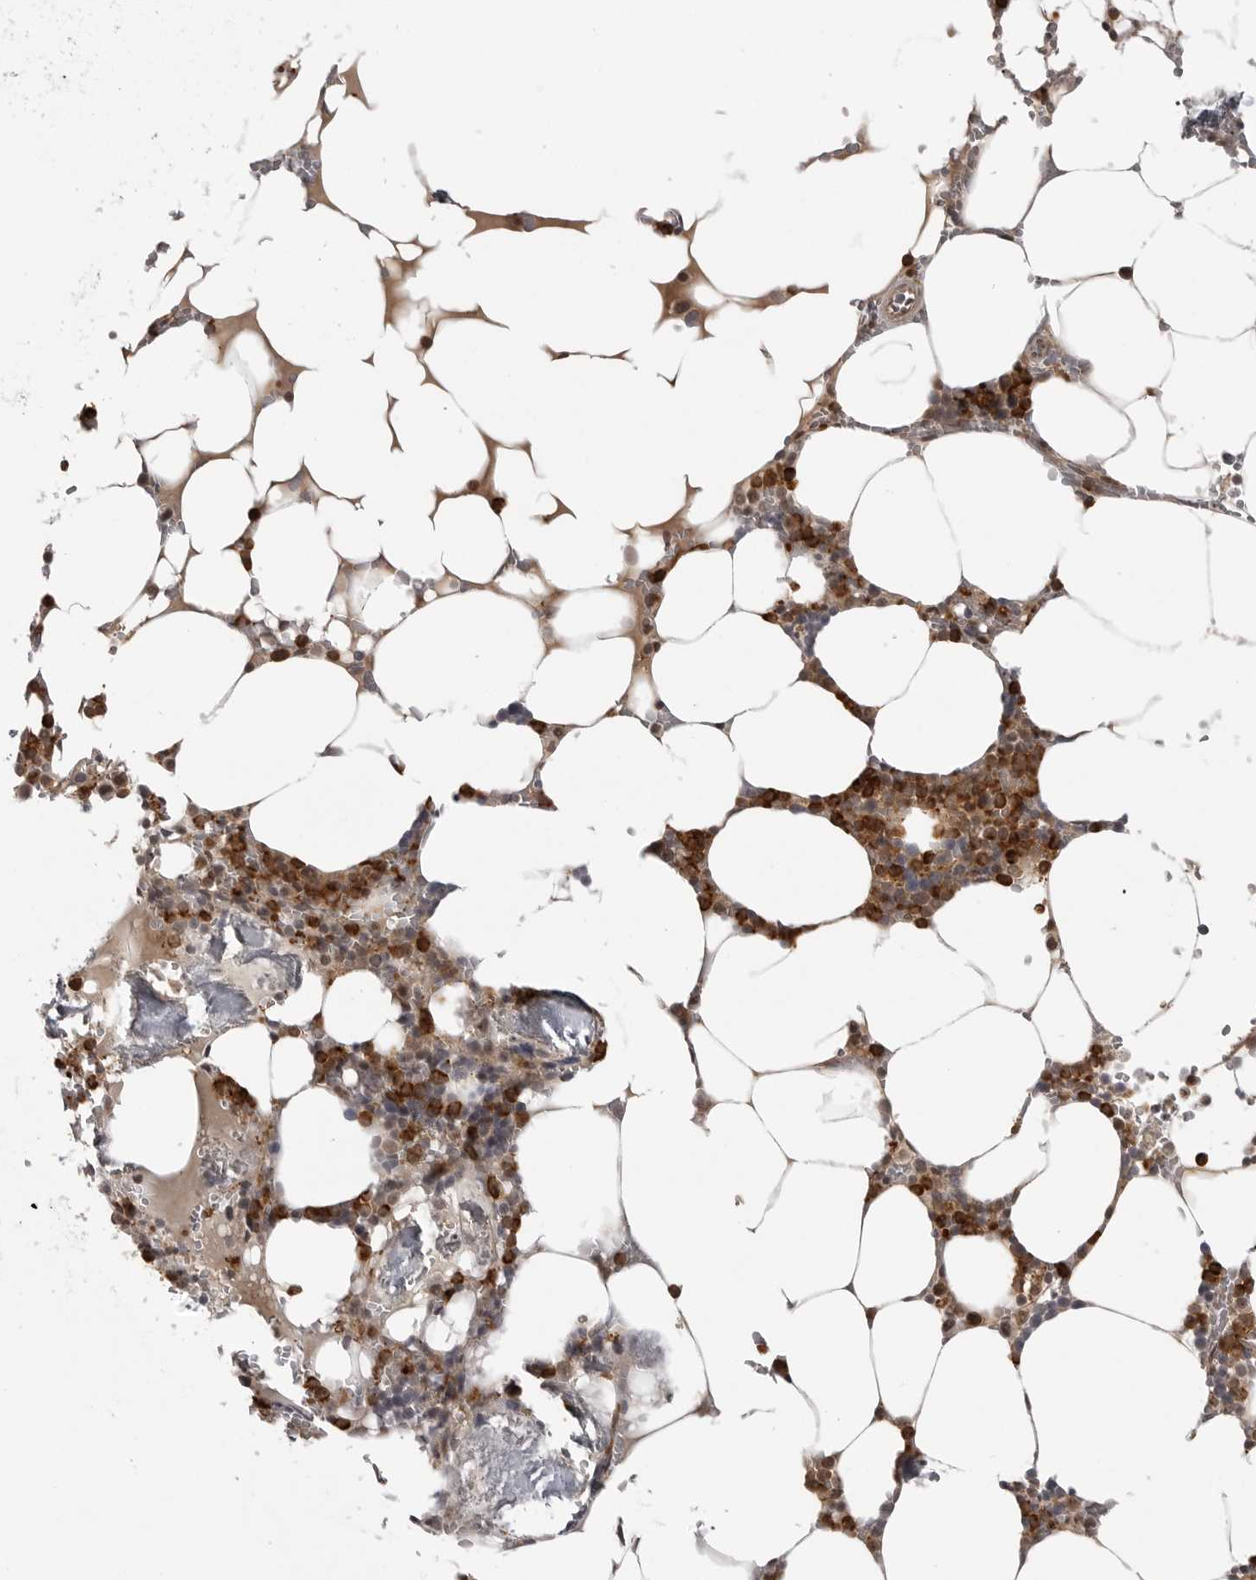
{"staining": {"intensity": "strong", "quantity": "25%-75%", "location": "cytoplasmic/membranous,nuclear"}, "tissue": "bone marrow", "cell_type": "Hematopoietic cells", "image_type": "normal", "snomed": [{"axis": "morphology", "description": "Normal tissue, NOS"}, {"axis": "topography", "description": "Bone marrow"}], "caption": "This is an image of immunohistochemistry staining of normal bone marrow, which shows strong expression in the cytoplasmic/membranous,nuclear of hematopoietic cells.", "gene": "PEG3", "patient": {"sex": "male", "age": 70}}